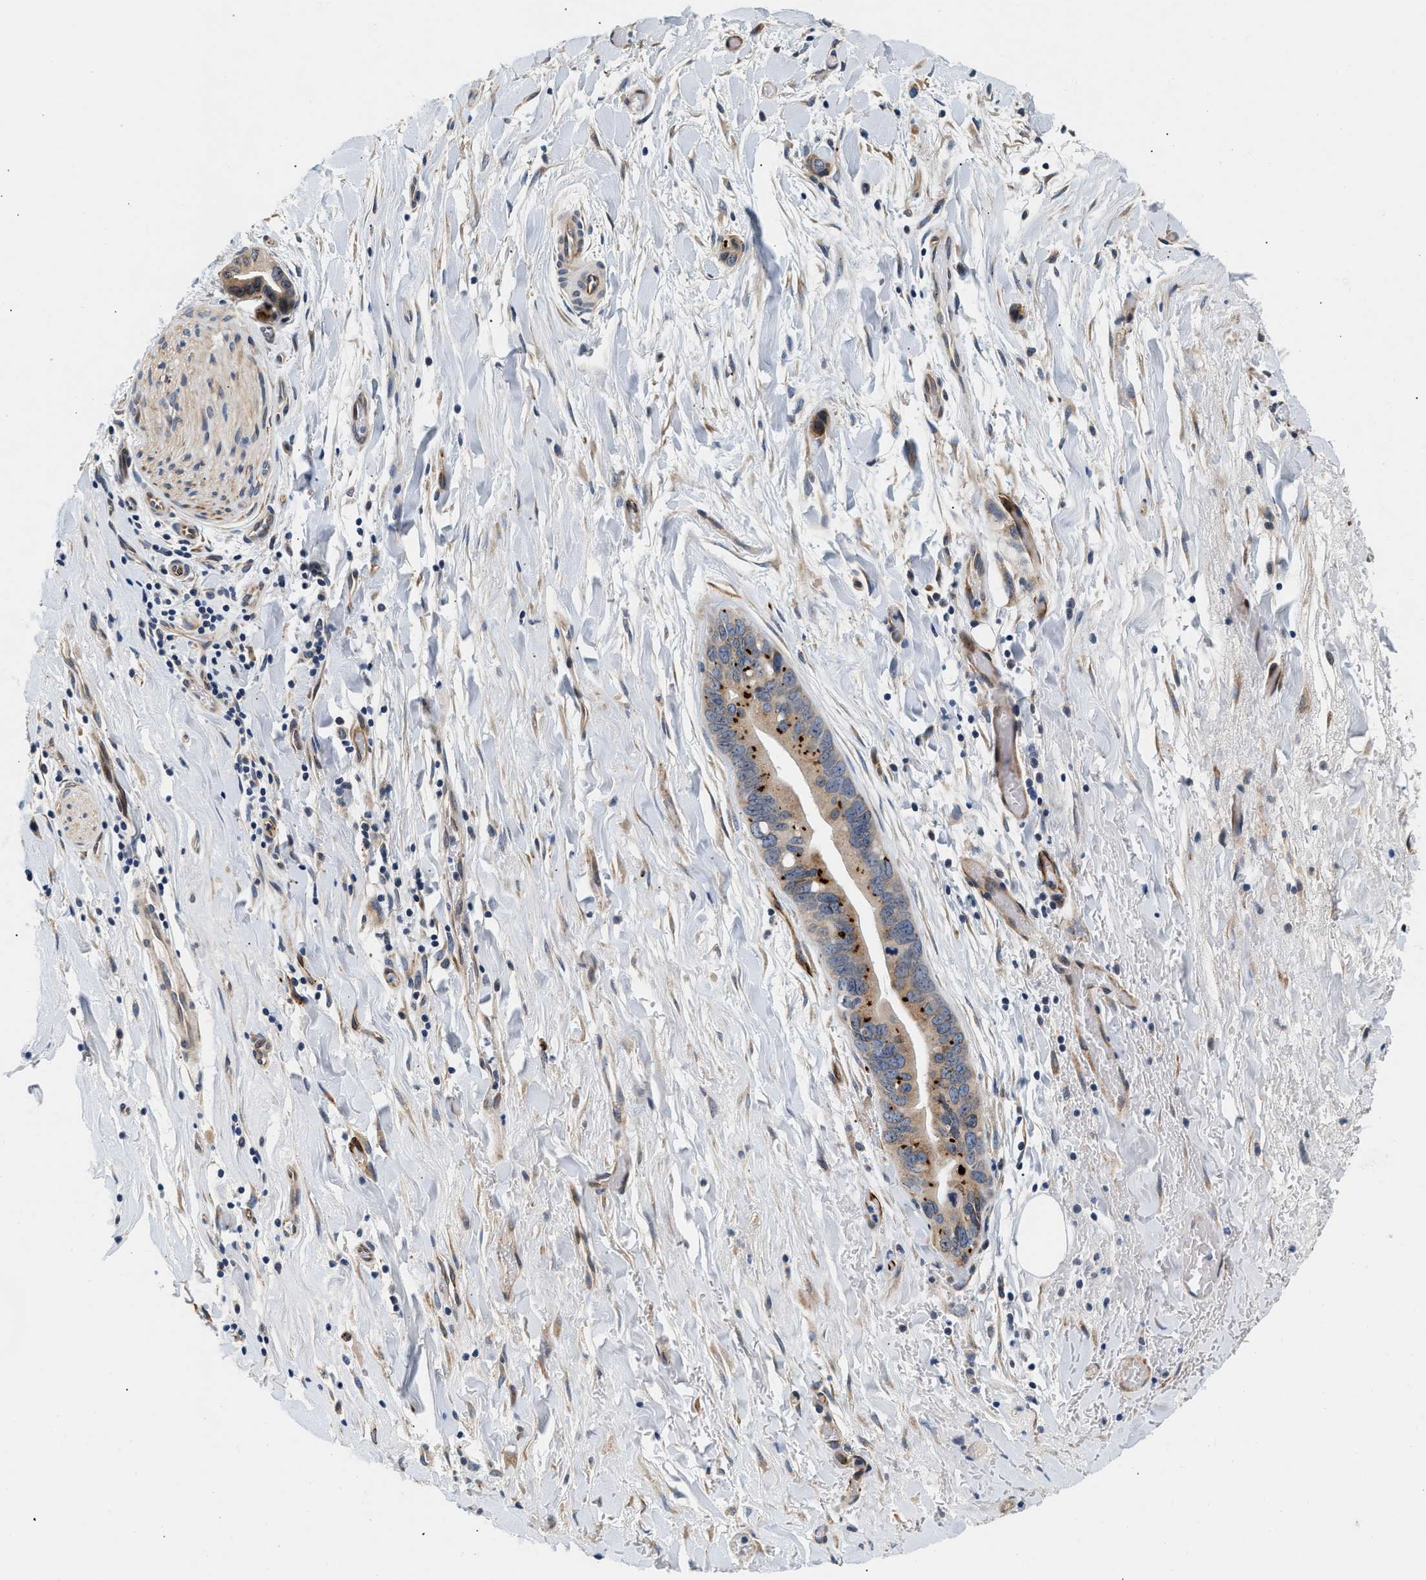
{"staining": {"intensity": "strong", "quantity": ">75%", "location": "cytoplasmic/membranous"}, "tissue": "liver cancer", "cell_type": "Tumor cells", "image_type": "cancer", "snomed": [{"axis": "morphology", "description": "Cholangiocarcinoma"}, {"axis": "topography", "description": "Liver"}], "caption": "Immunohistochemistry histopathology image of liver cancer stained for a protein (brown), which demonstrates high levels of strong cytoplasmic/membranous expression in approximately >75% of tumor cells.", "gene": "IFT74", "patient": {"sex": "female", "age": 55}}